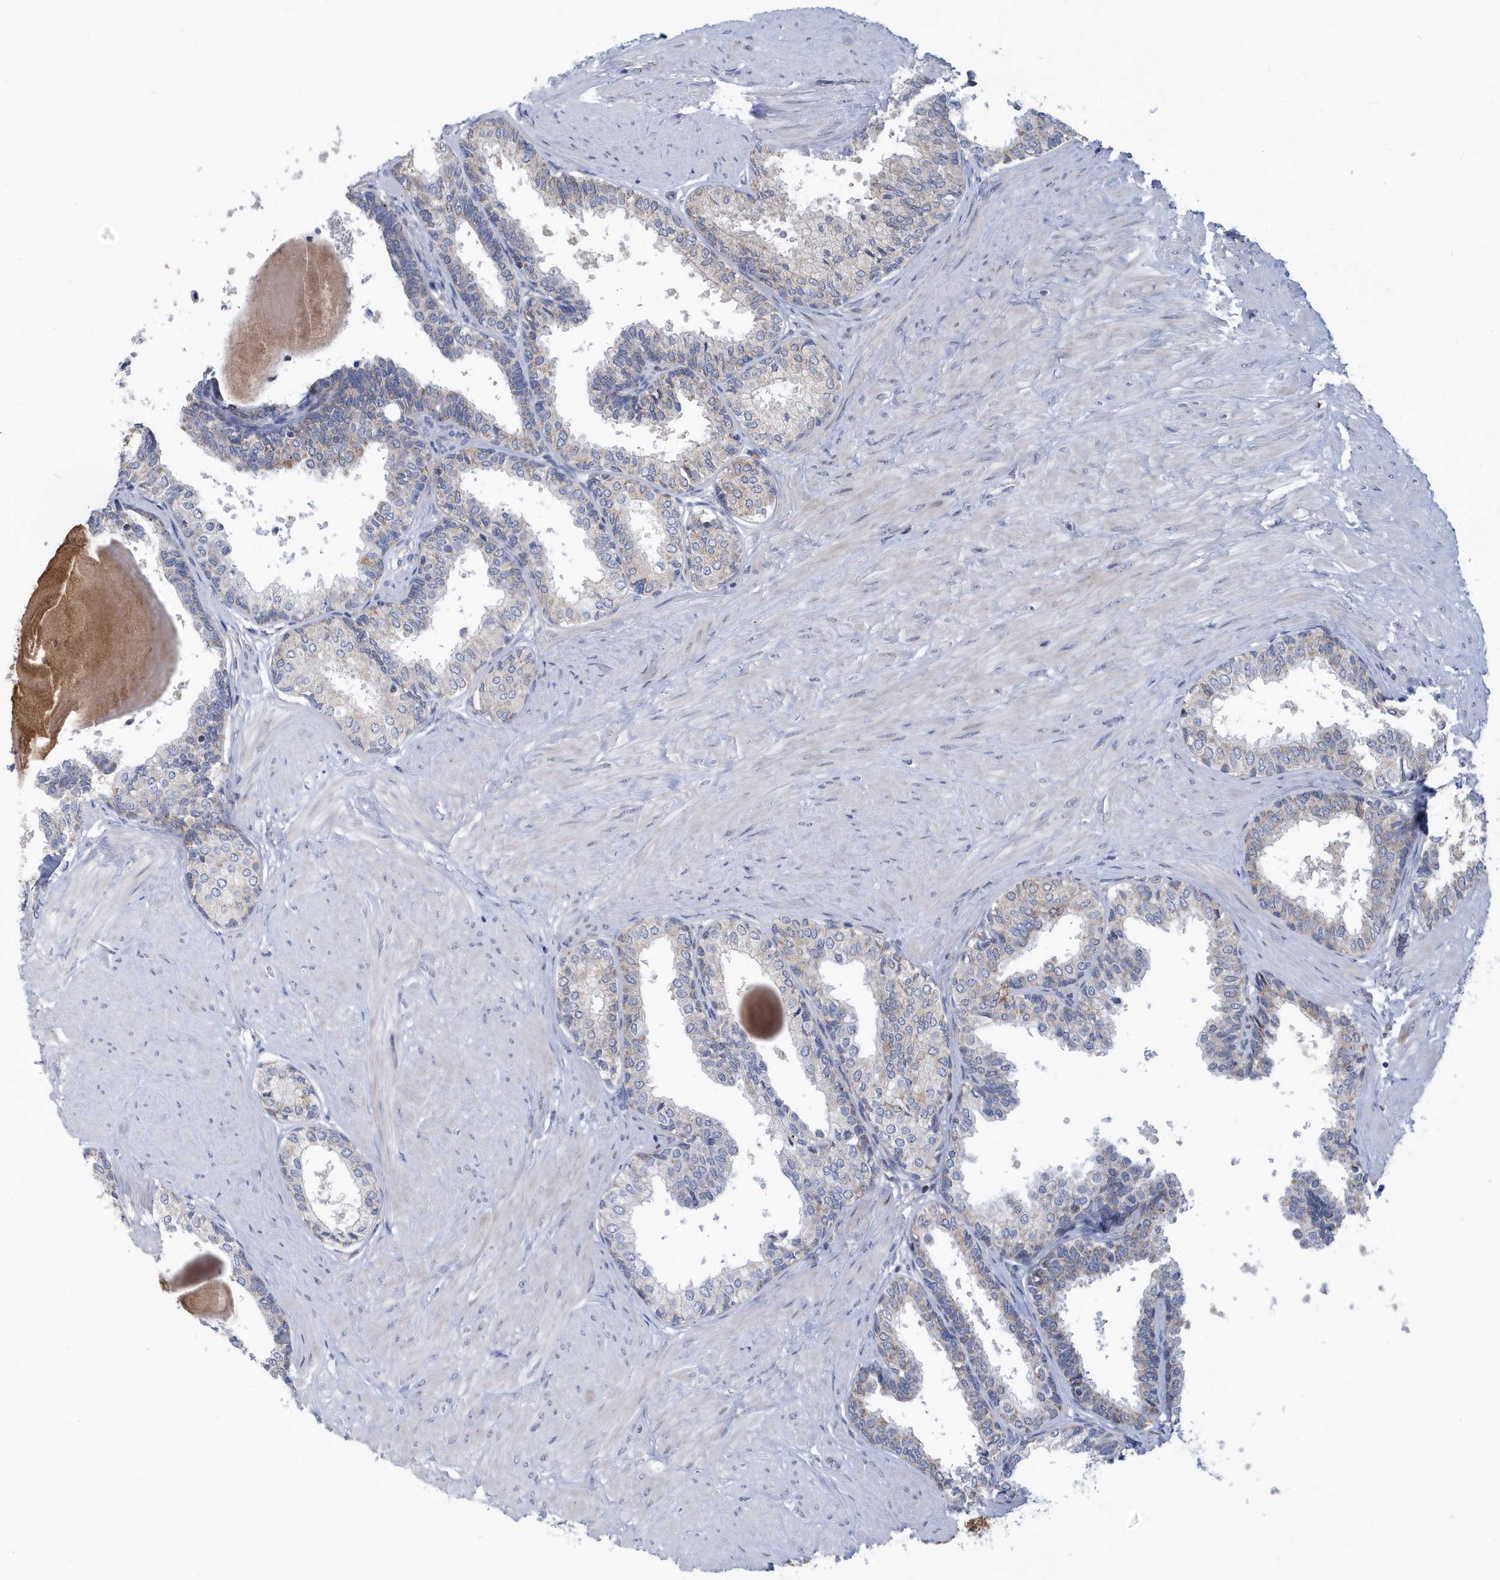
{"staining": {"intensity": "moderate", "quantity": "<25%", "location": "cytoplasmic/membranous"}, "tissue": "prostate", "cell_type": "Glandular cells", "image_type": "normal", "snomed": [{"axis": "morphology", "description": "Normal tissue, NOS"}, {"axis": "topography", "description": "Prostate"}], "caption": "The micrograph exhibits immunohistochemical staining of normal prostate. There is moderate cytoplasmic/membranous expression is identified in about <25% of glandular cells.", "gene": "VWA5B2", "patient": {"sex": "male", "age": 48}}